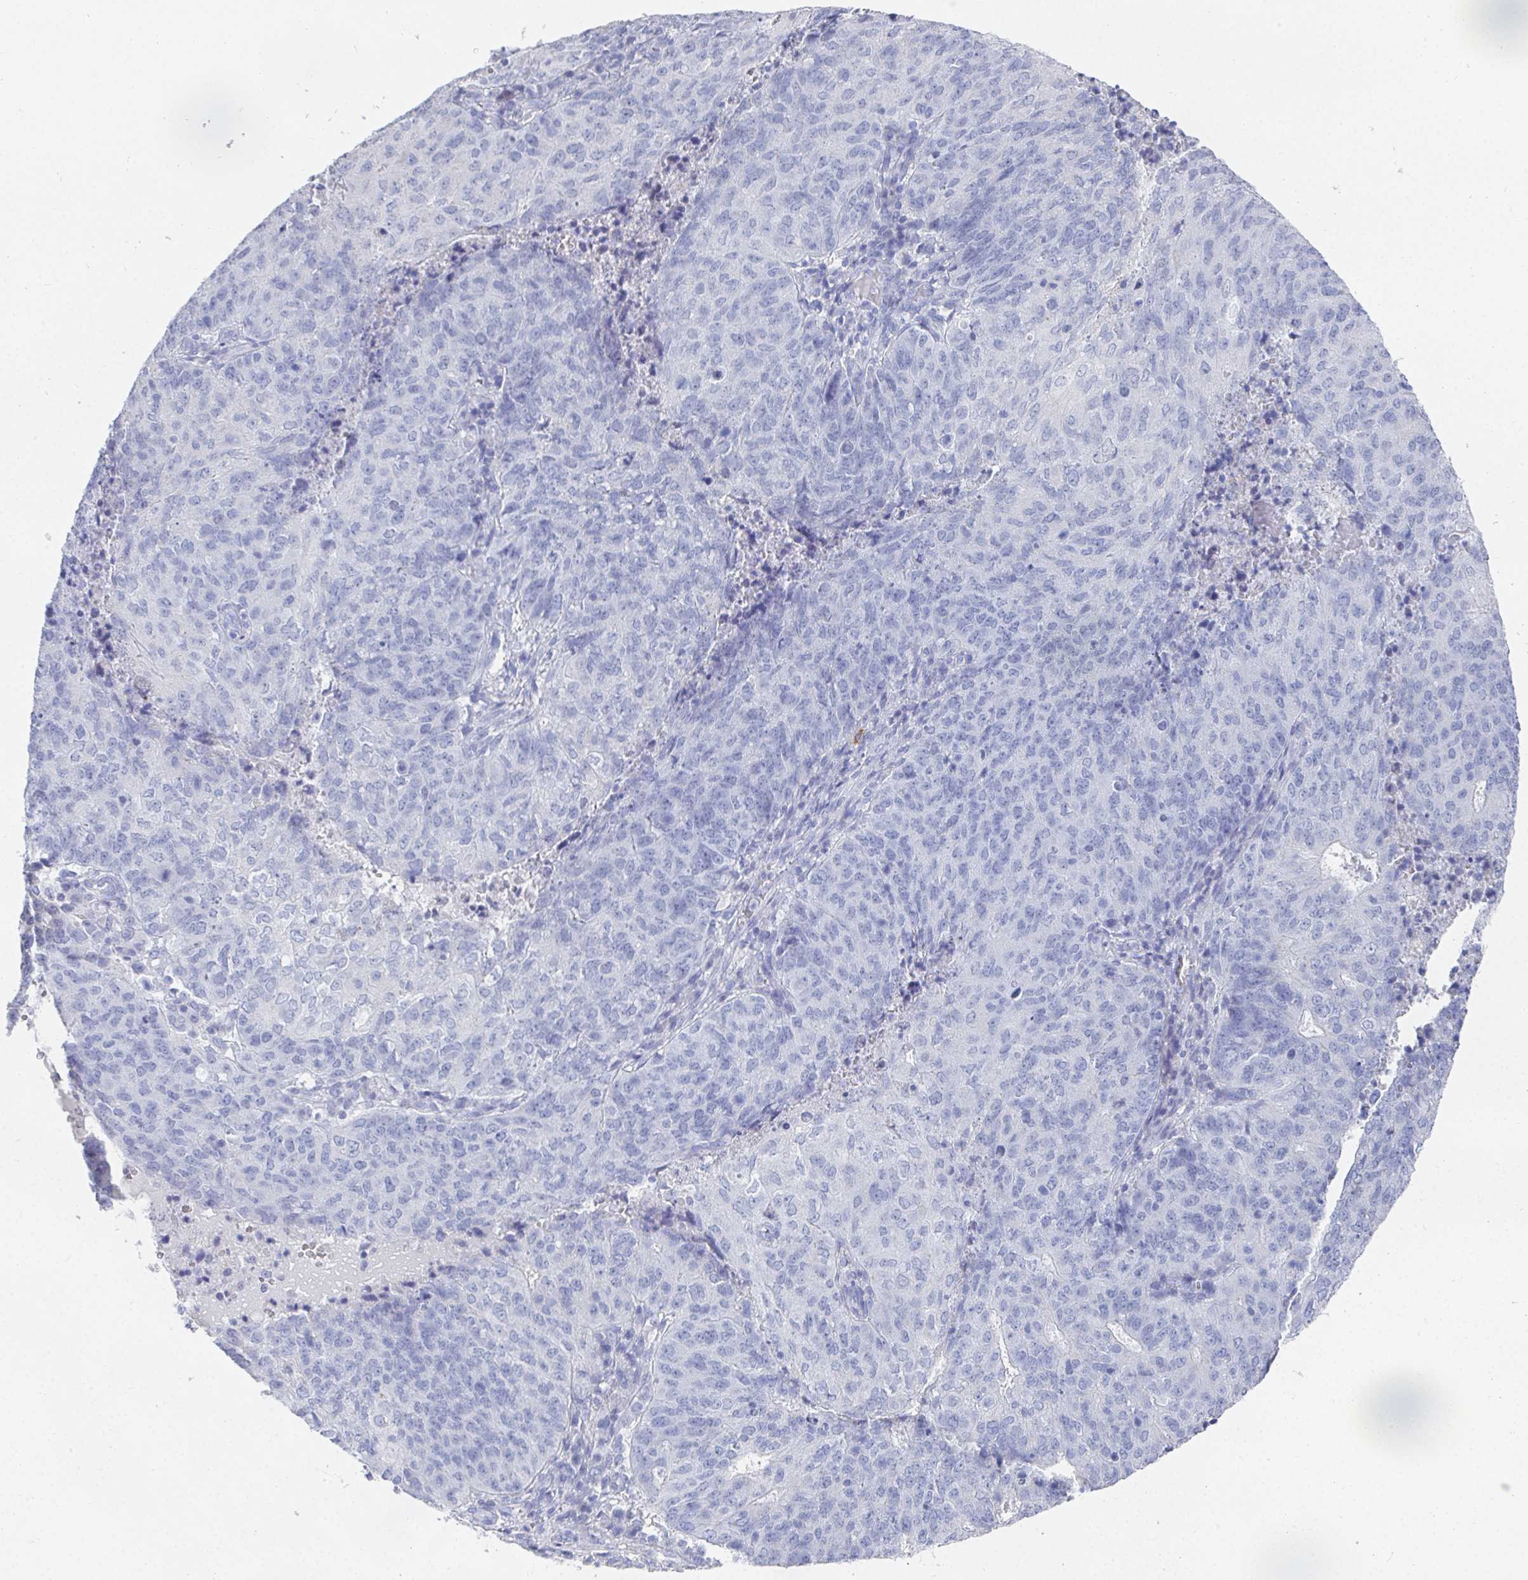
{"staining": {"intensity": "negative", "quantity": "none", "location": "none"}, "tissue": "endometrial cancer", "cell_type": "Tumor cells", "image_type": "cancer", "snomed": [{"axis": "morphology", "description": "Adenocarcinoma, NOS"}, {"axis": "topography", "description": "Endometrium"}], "caption": "An image of endometrial adenocarcinoma stained for a protein demonstrates no brown staining in tumor cells. (DAB (3,3'-diaminobenzidine) immunohistochemistry (IHC), high magnification).", "gene": "GRIA1", "patient": {"sex": "female", "age": 82}}